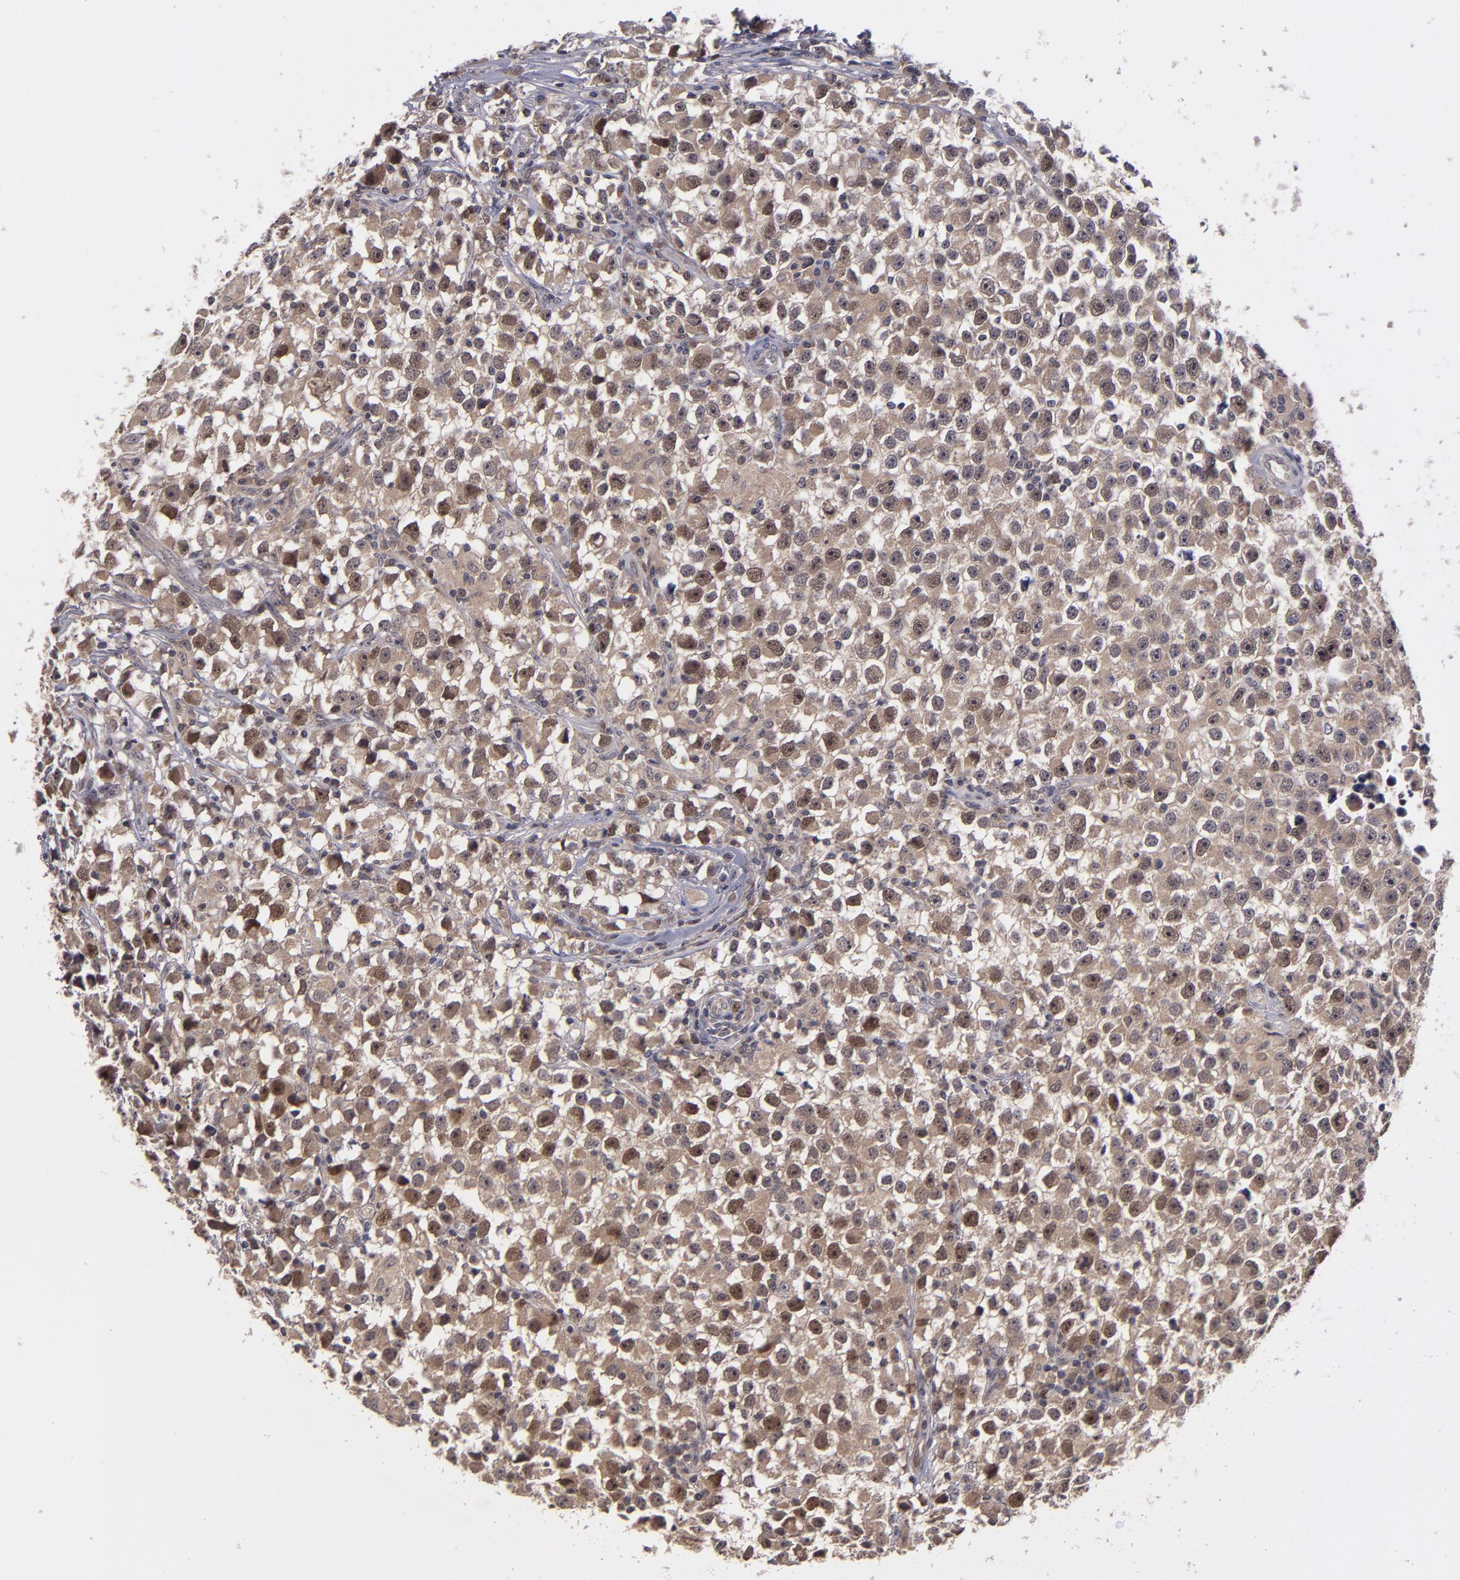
{"staining": {"intensity": "strong", "quantity": "25%-75%", "location": "nuclear"}, "tissue": "testis cancer", "cell_type": "Tumor cells", "image_type": "cancer", "snomed": [{"axis": "morphology", "description": "Seminoma, NOS"}, {"axis": "topography", "description": "Testis"}], "caption": "Testis cancer stained with immunohistochemistry reveals strong nuclear expression in approximately 25%-75% of tumor cells.", "gene": "CDC7", "patient": {"sex": "male", "age": 33}}